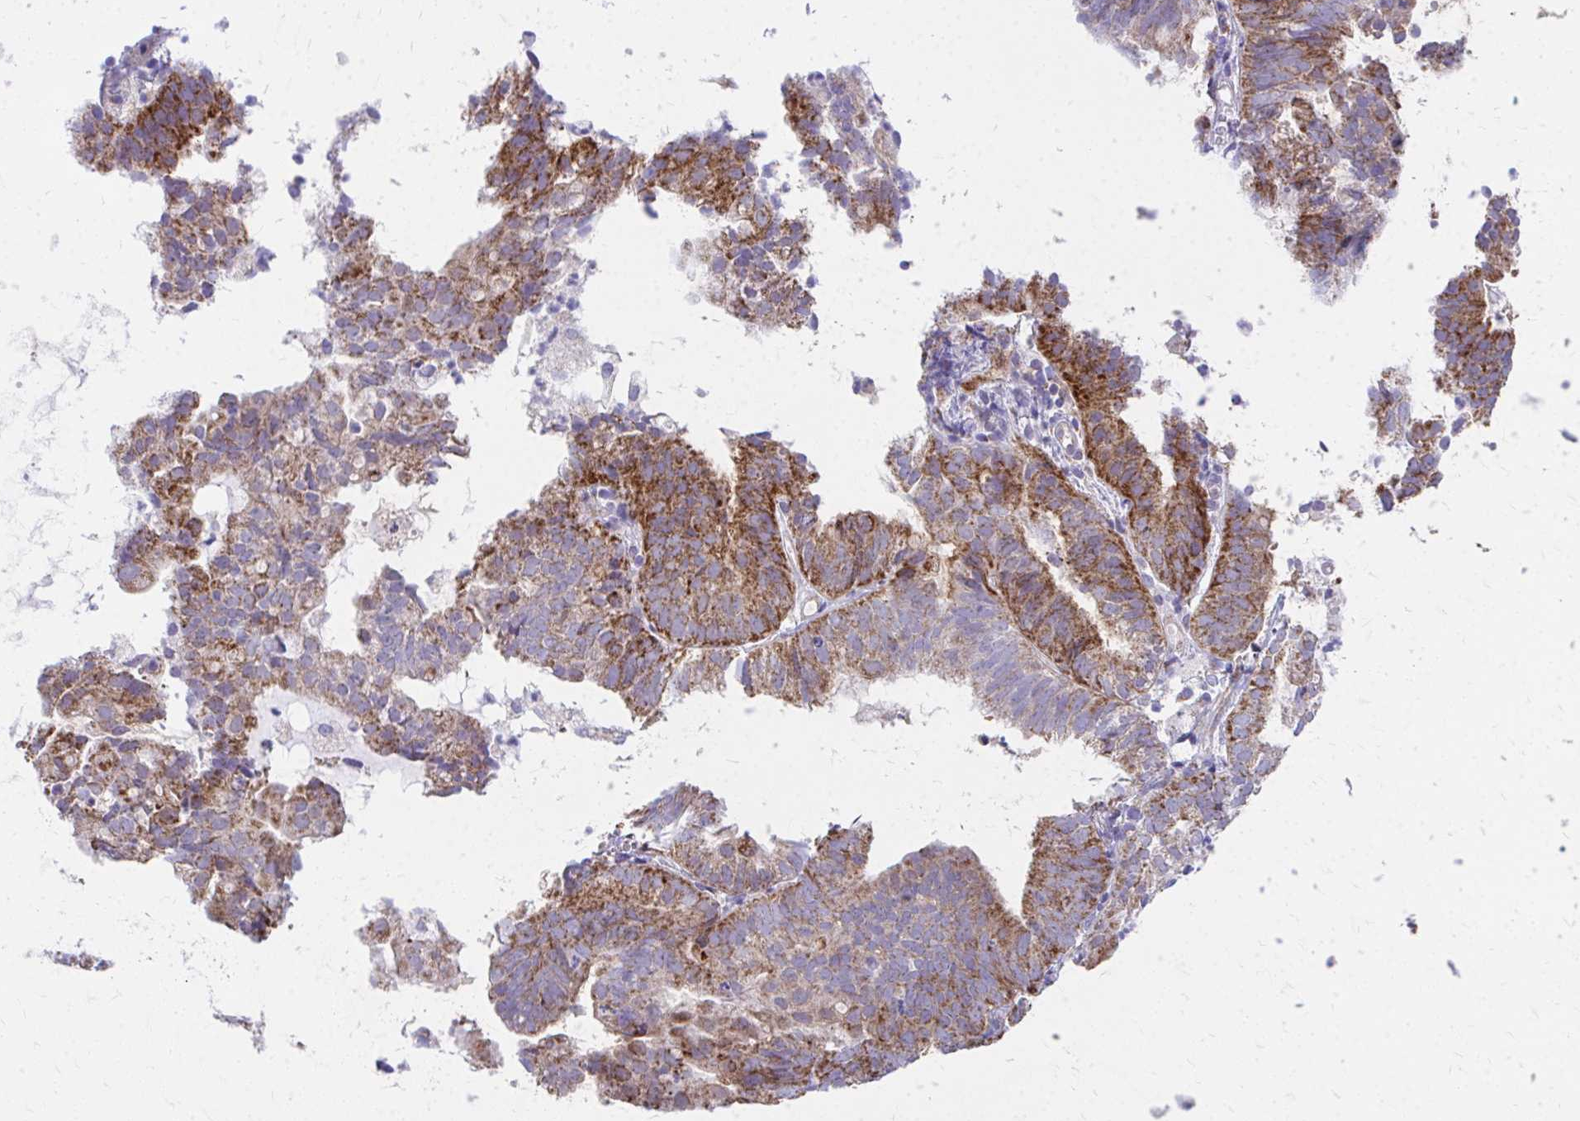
{"staining": {"intensity": "moderate", "quantity": ">75%", "location": "cytoplasmic/membranous"}, "tissue": "endometrial cancer", "cell_type": "Tumor cells", "image_type": "cancer", "snomed": [{"axis": "morphology", "description": "Adenocarcinoma, NOS"}, {"axis": "topography", "description": "Endometrium"}], "caption": "Adenocarcinoma (endometrial) tissue shows moderate cytoplasmic/membranous staining in about >75% of tumor cells The protein of interest is stained brown, and the nuclei are stained in blue (DAB IHC with brightfield microscopy, high magnification).", "gene": "MRPL19", "patient": {"sex": "female", "age": 80}}